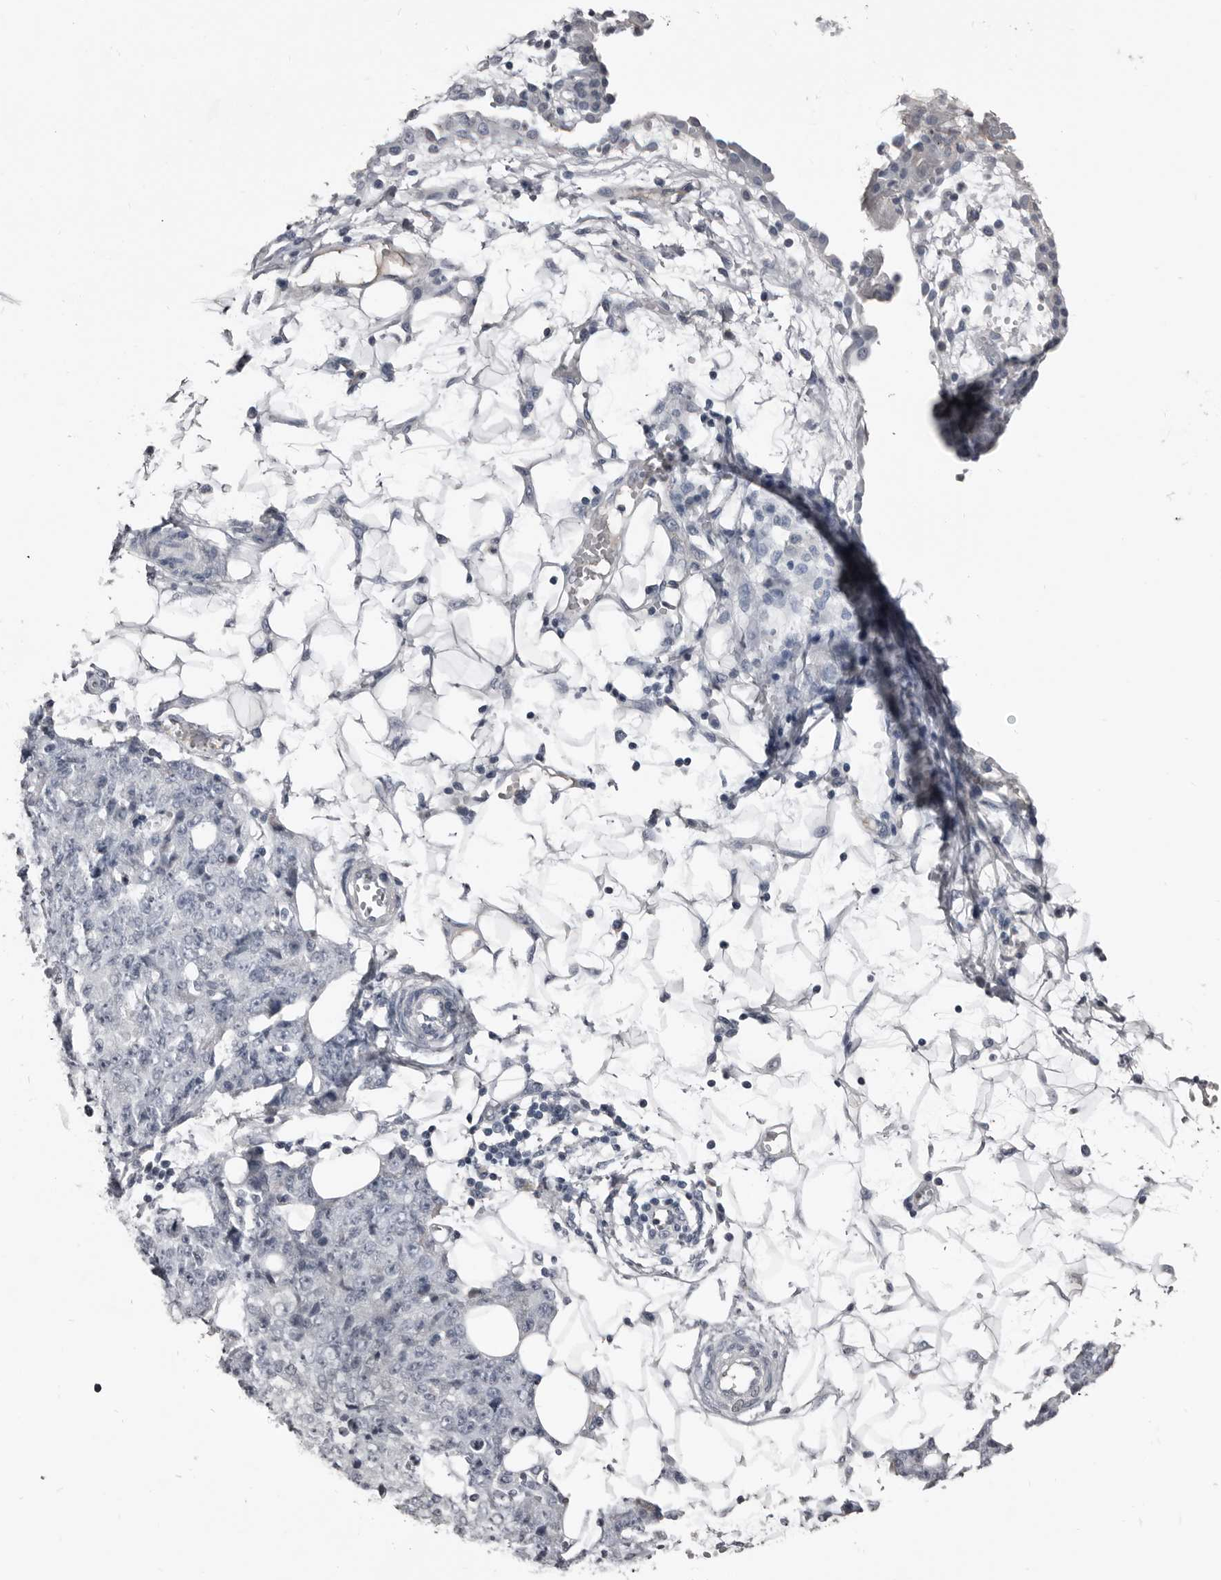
{"staining": {"intensity": "negative", "quantity": "none", "location": "none"}, "tissue": "ovarian cancer", "cell_type": "Tumor cells", "image_type": "cancer", "snomed": [{"axis": "morphology", "description": "Carcinoma, endometroid"}, {"axis": "topography", "description": "Ovary"}], "caption": "This is an immunohistochemistry (IHC) histopathology image of human ovarian cancer. There is no positivity in tumor cells.", "gene": "GREB1", "patient": {"sex": "female", "age": 42}}